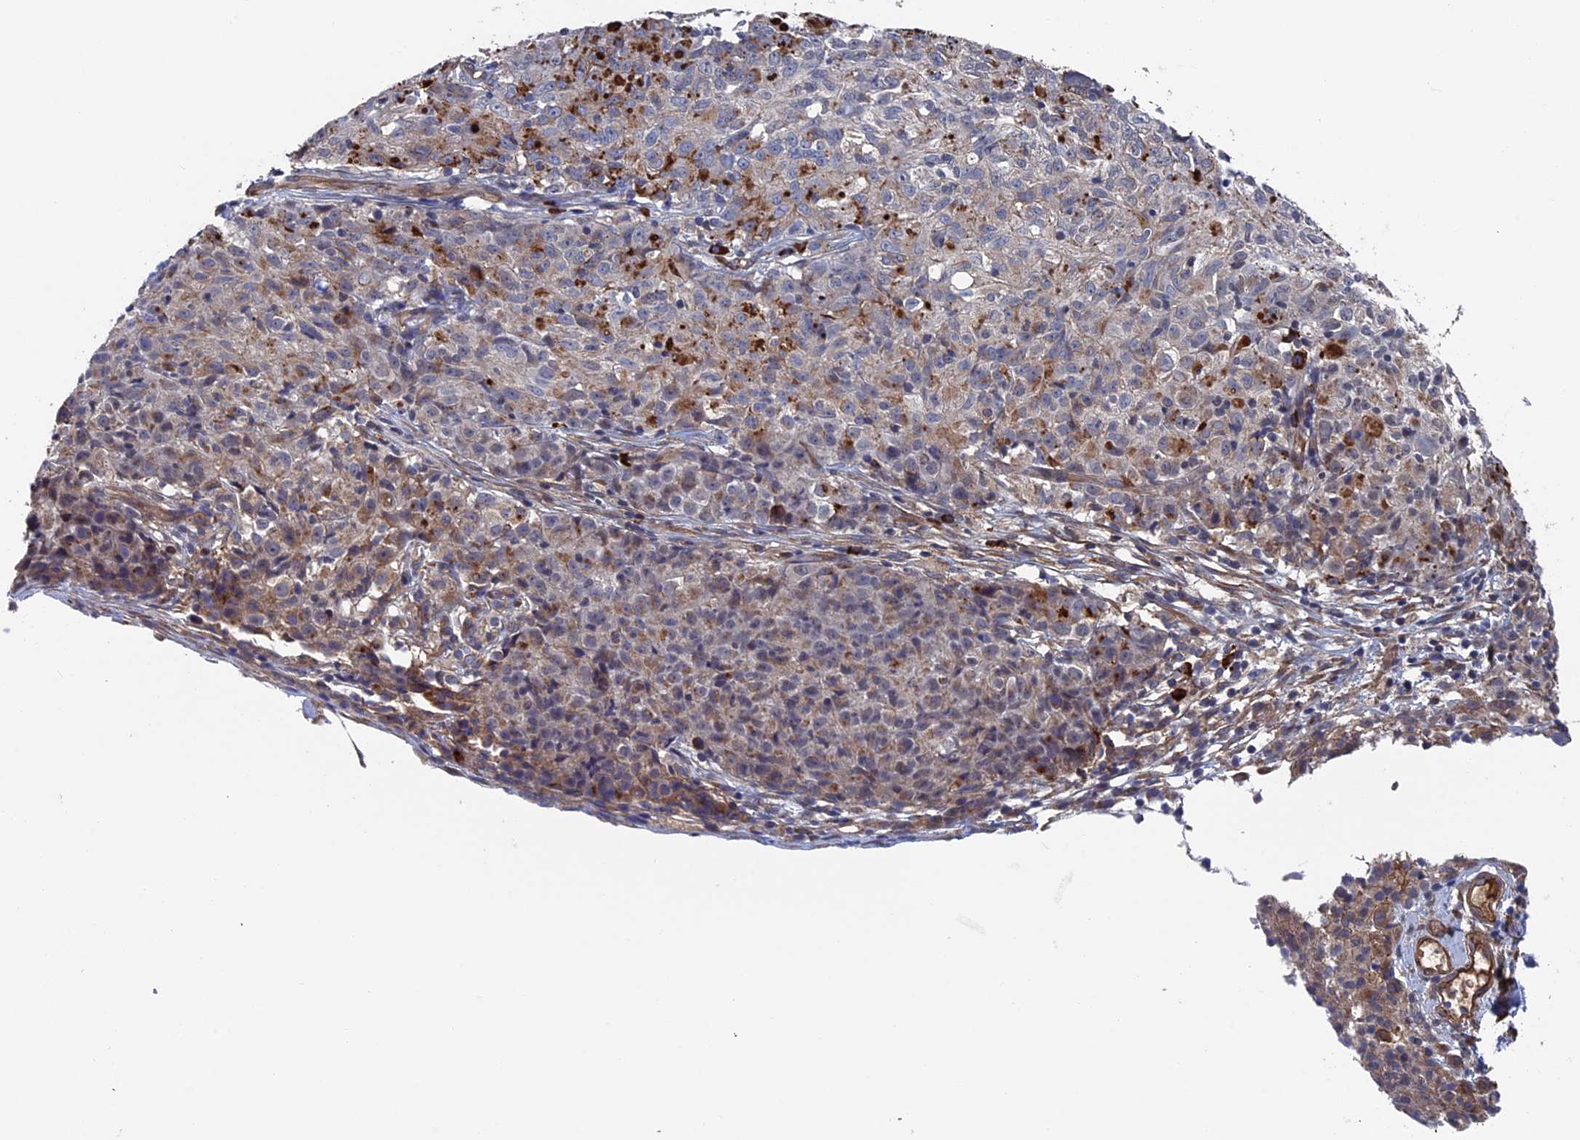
{"staining": {"intensity": "weak", "quantity": "<25%", "location": "cytoplasmic/membranous"}, "tissue": "ovarian cancer", "cell_type": "Tumor cells", "image_type": "cancer", "snomed": [{"axis": "morphology", "description": "Carcinoma, endometroid"}, {"axis": "topography", "description": "Ovary"}], "caption": "Immunohistochemical staining of human ovarian cancer (endometroid carcinoma) shows no significant expression in tumor cells.", "gene": "RPUSD1", "patient": {"sex": "female", "age": 42}}